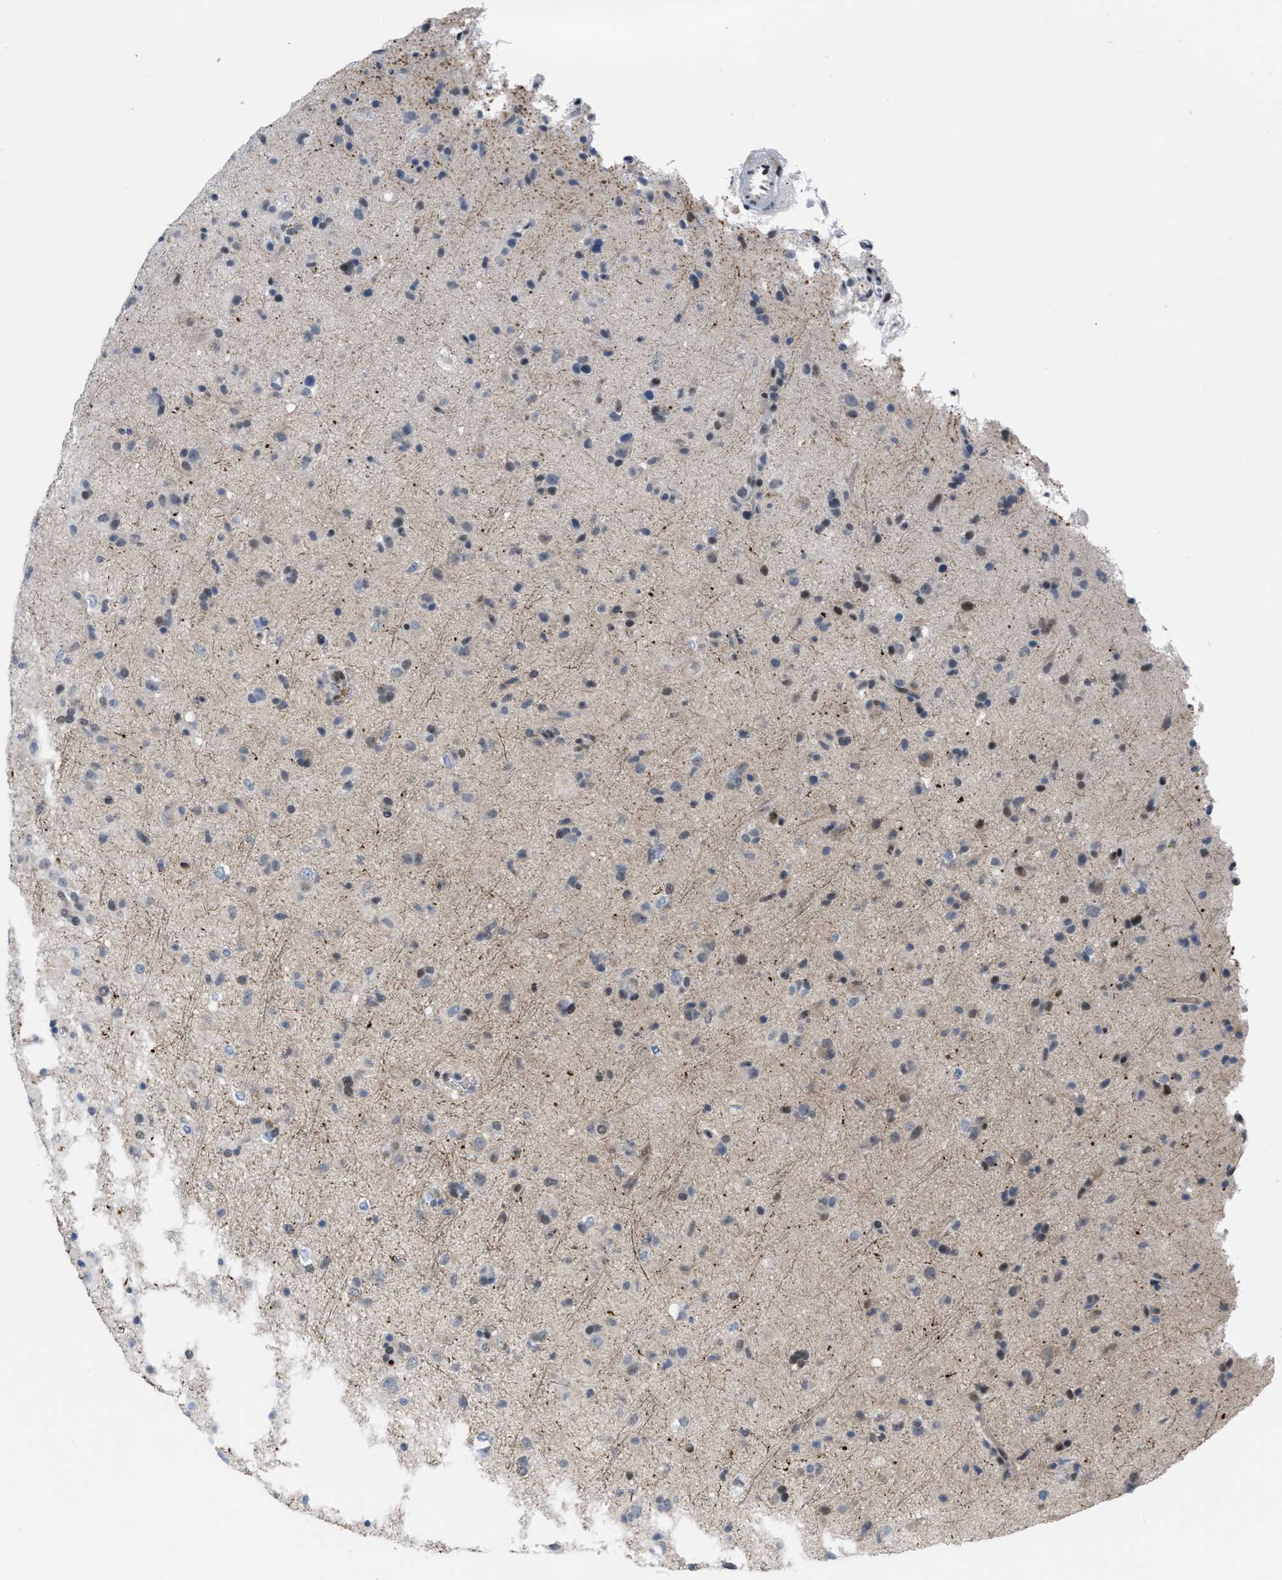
{"staining": {"intensity": "weak", "quantity": "25%-75%", "location": "nuclear"}, "tissue": "glioma", "cell_type": "Tumor cells", "image_type": "cancer", "snomed": [{"axis": "morphology", "description": "Glioma, malignant, Low grade"}, {"axis": "topography", "description": "Brain"}], "caption": "A low amount of weak nuclear positivity is appreciated in approximately 25%-75% of tumor cells in malignant glioma (low-grade) tissue. The protein is stained brown, and the nuclei are stained in blue (DAB IHC with brightfield microscopy, high magnification).", "gene": "MIER1", "patient": {"sex": "male", "age": 65}}